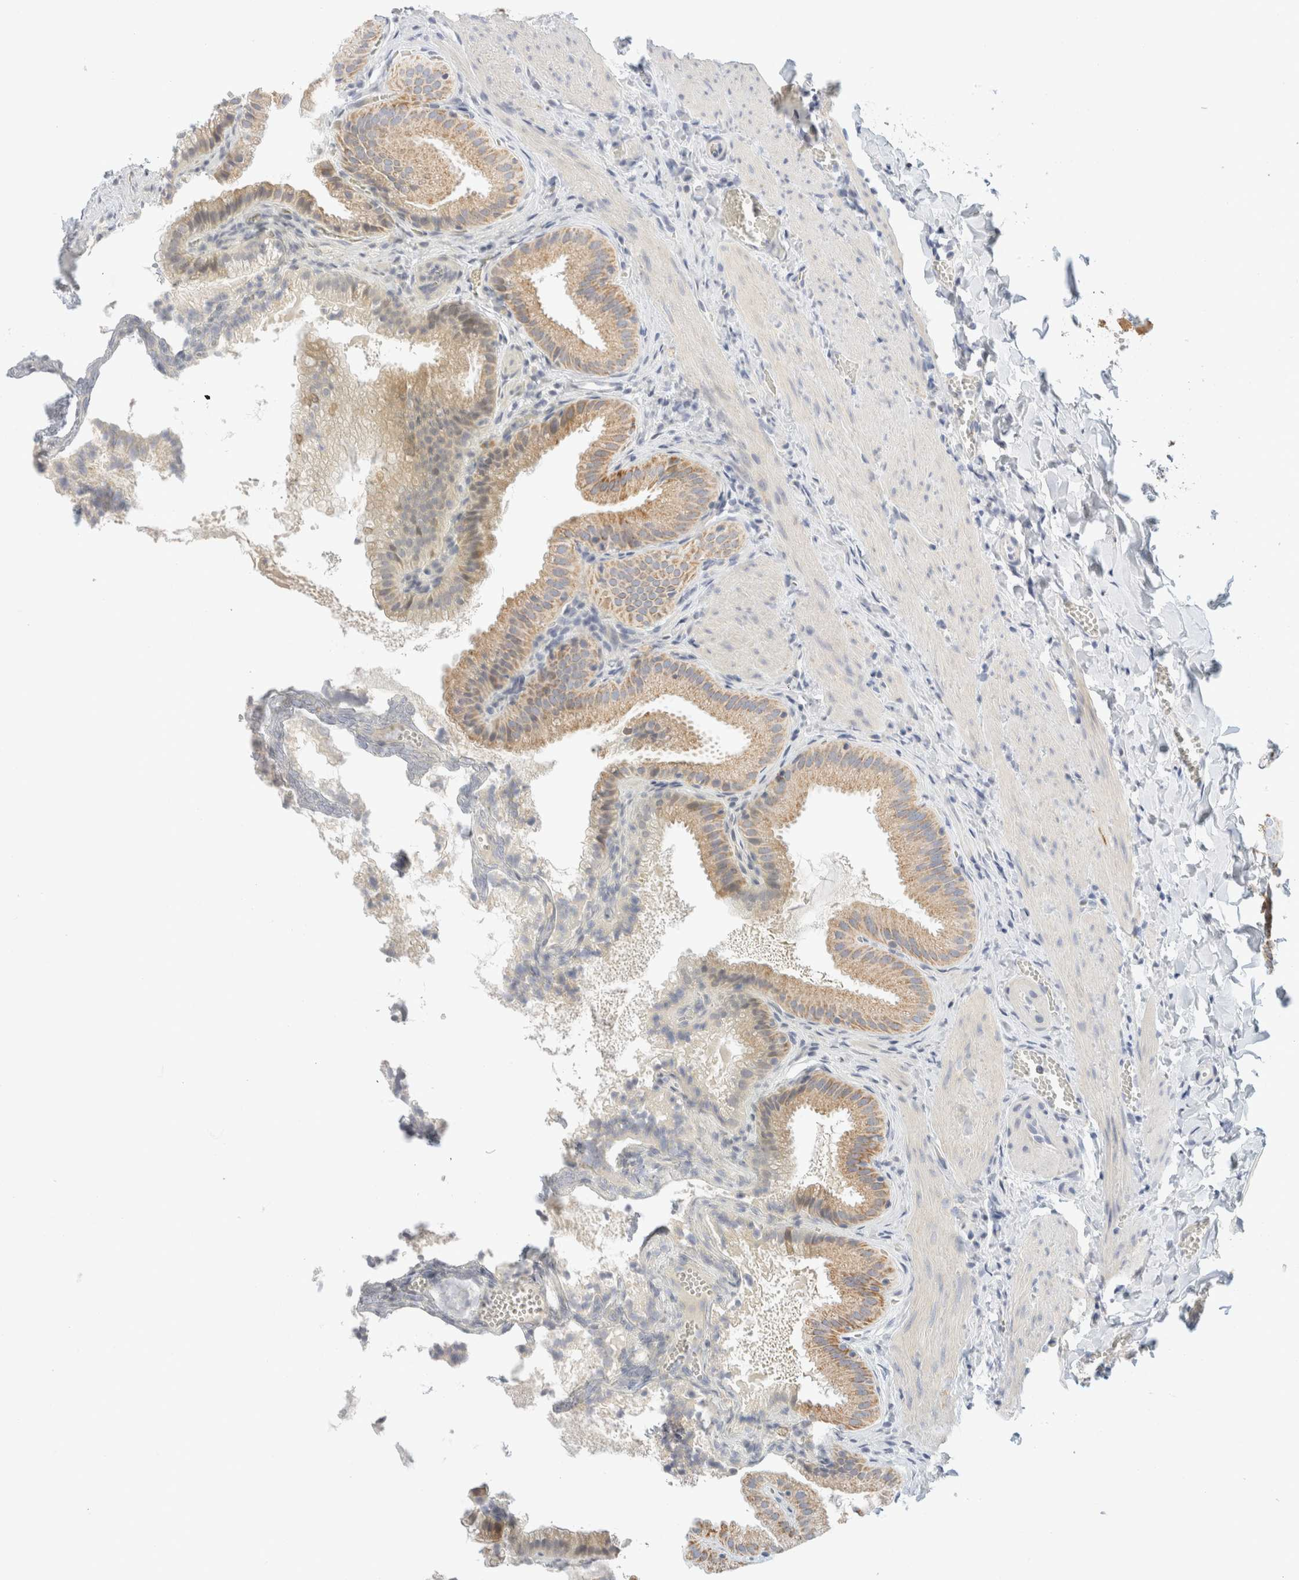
{"staining": {"intensity": "moderate", "quantity": ">75%", "location": "cytoplasmic/membranous"}, "tissue": "gallbladder", "cell_type": "Glandular cells", "image_type": "normal", "snomed": [{"axis": "morphology", "description": "Normal tissue, NOS"}, {"axis": "topography", "description": "Gallbladder"}], "caption": "Immunohistochemical staining of unremarkable human gallbladder shows medium levels of moderate cytoplasmic/membranous expression in about >75% of glandular cells.", "gene": "HDHD3", "patient": {"sex": "male", "age": 38}}